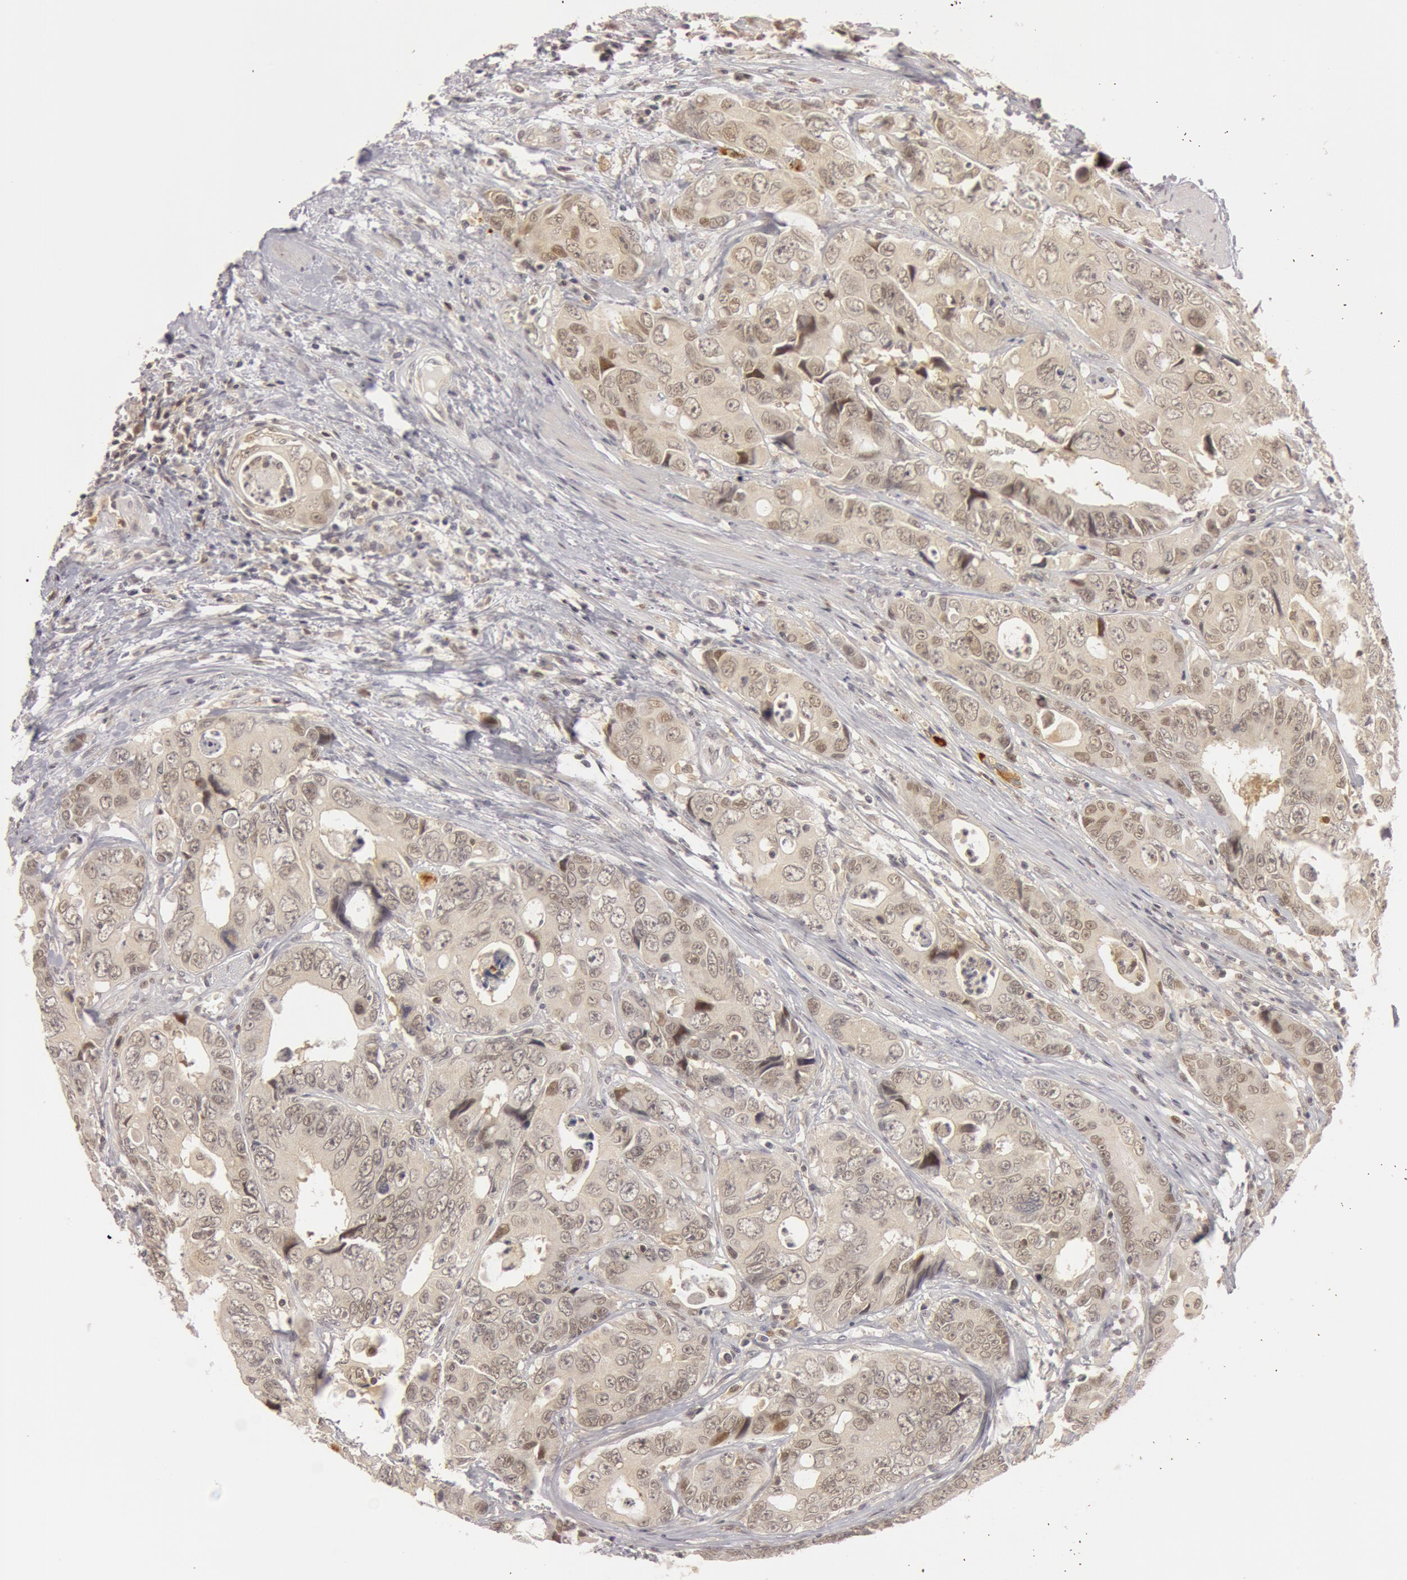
{"staining": {"intensity": "weak", "quantity": ">75%", "location": "nuclear"}, "tissue": "colorectal cancer", "cell_type": "Tumor cells", "image_type": "cancer", "snomed": [{"axis": "morphology", "description": "Adenocarcinoma, NOS"}, {"axis": "topography", "description": "Rectum"}], "caption": "A high-resolution histopathology image shows immunohistochemistry (IHC) staining of colorectal cancer (adenocarcinoma), which shows weak nuclear expression in about >75% of tumor cells.", "gene": "OASL", "patient": {"sex": "female", "age": 67}}